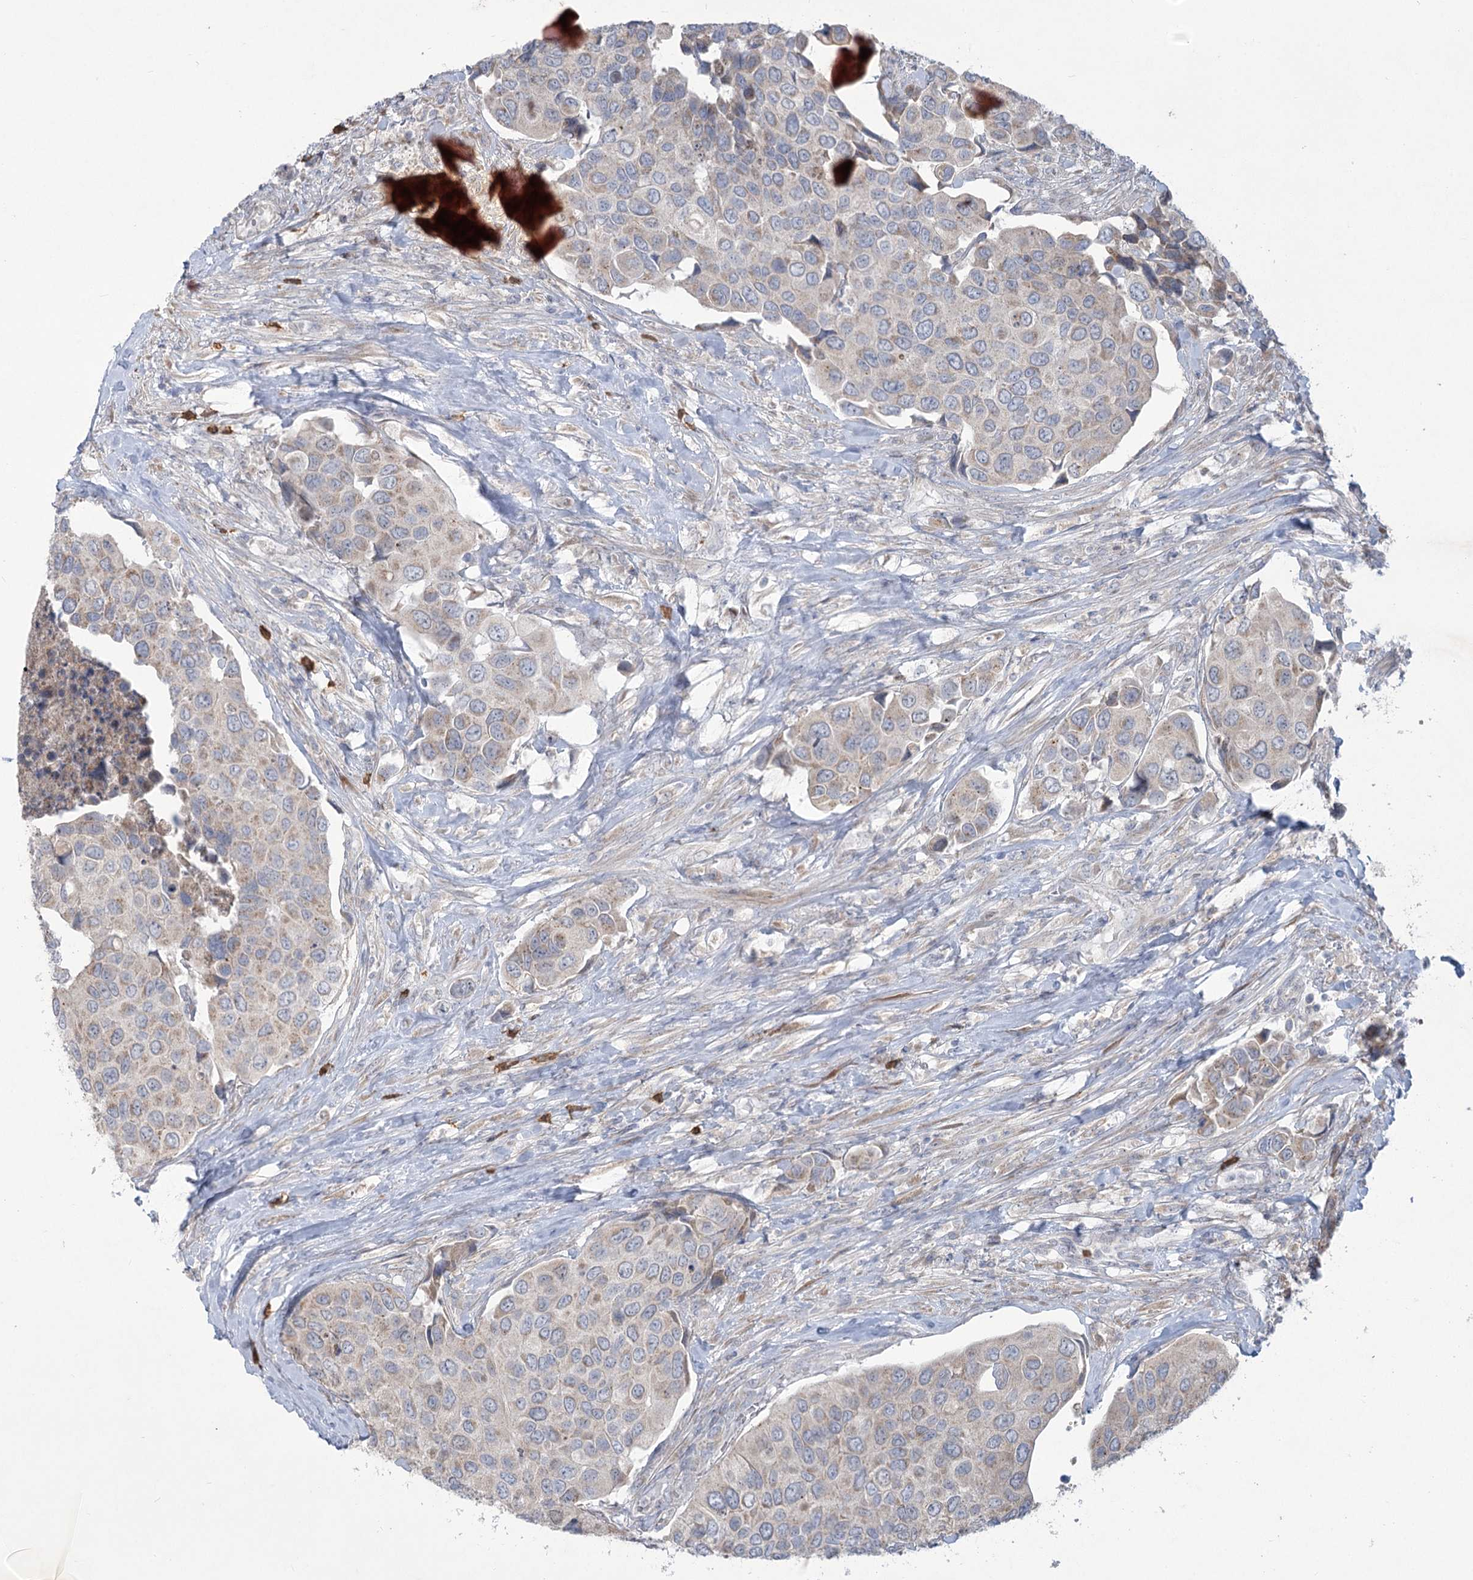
{"staining": {"intensity": "weak", "quantity": "25%-75%", "location": "cytoplasmic/membranous"}, "tissue": "urothelial cancer", "cell_type": "Tumor cells", "image_type": "cancer", "snomed": [{"axis": "morphology", "description": "Urothelial carcinoma, High grade"}, {"axis": "topography", "description": "Urinary bladder"}], "caption": "High-grade urothelial carcinoma stained with a brown dye displays weak cytoplasmic/membranous positive expression in approximately 25%-75% of tumor cells.", "gene": "PLA2G12A", "patient": {"sex": "male", "age": 74}}